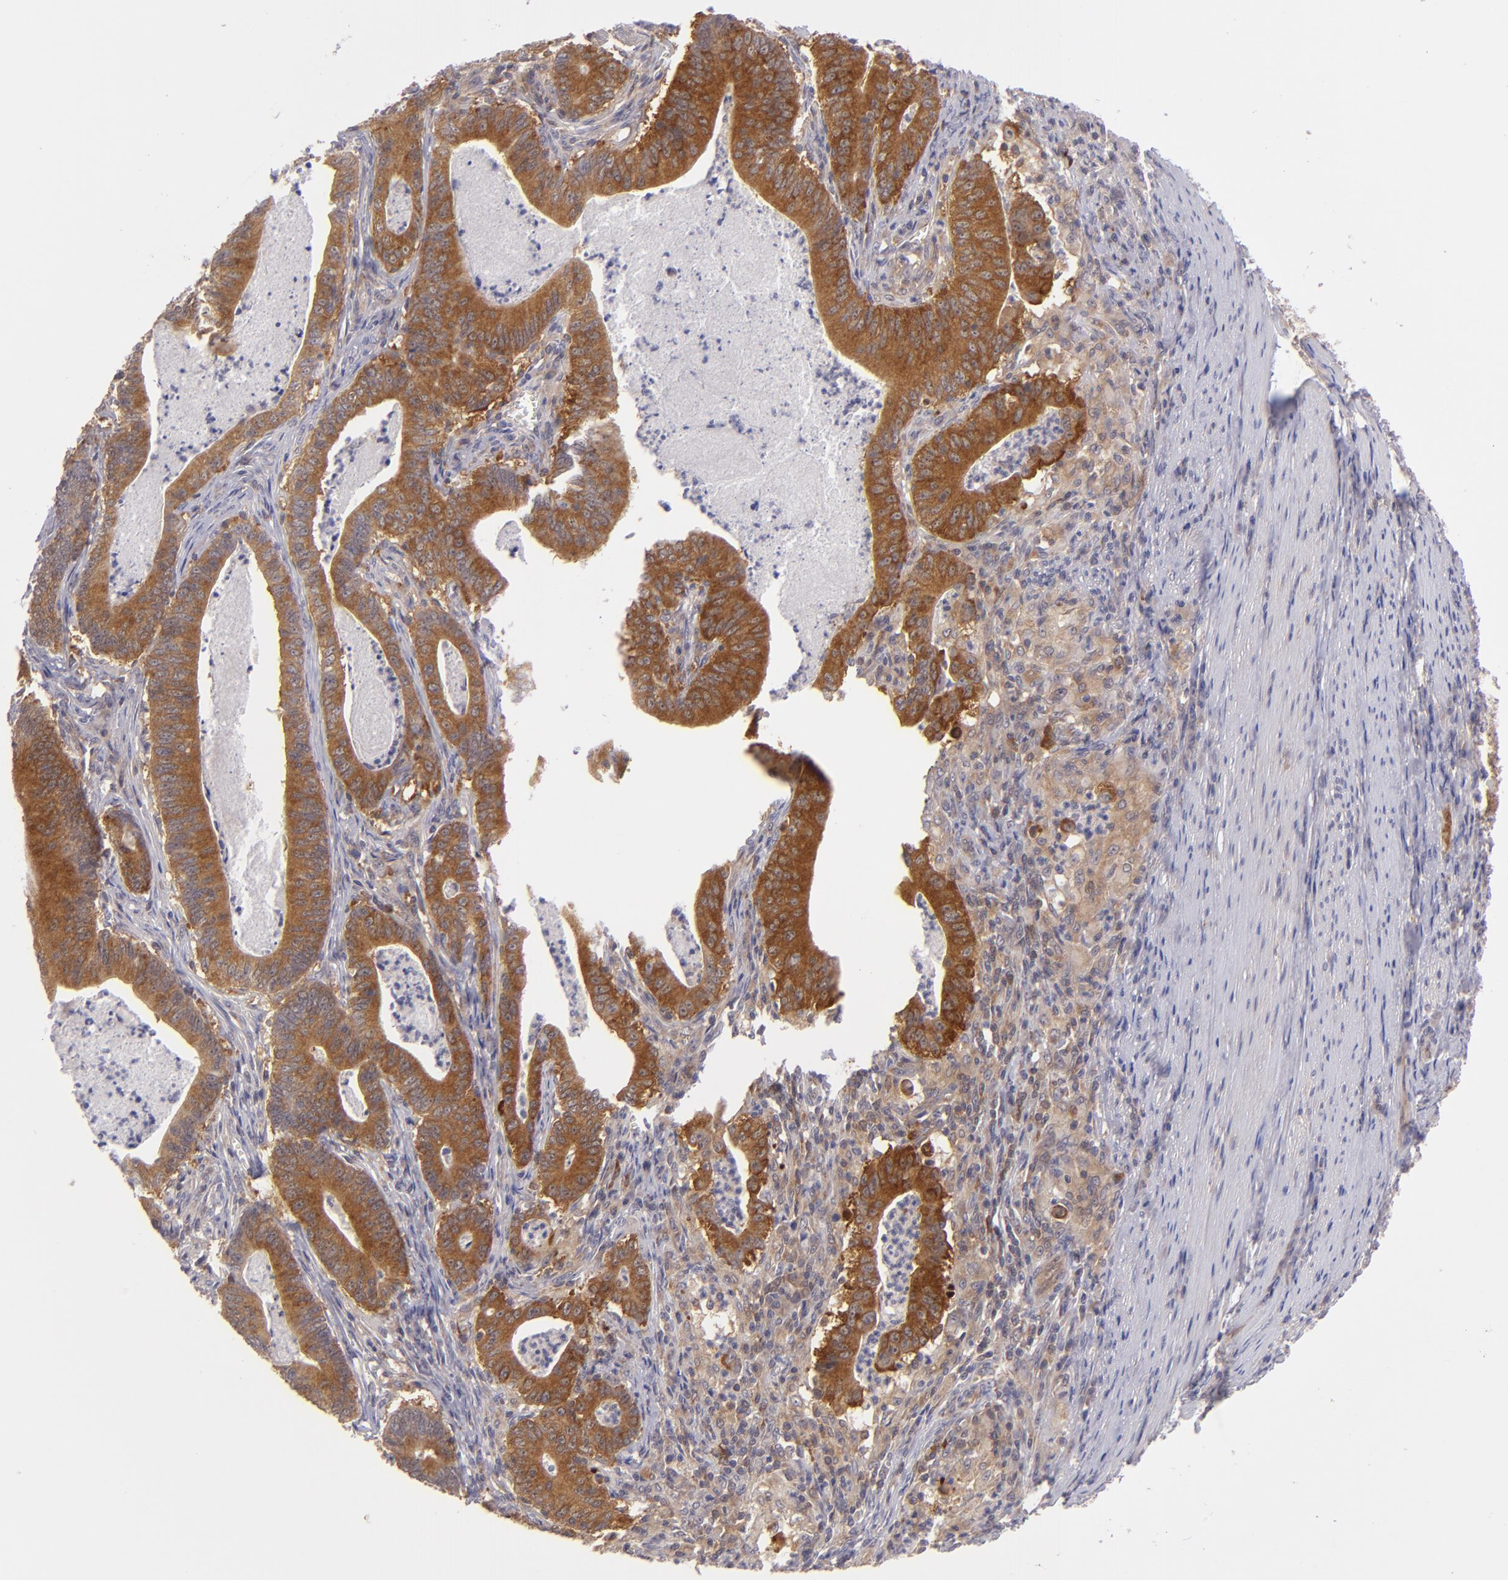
{"staining": {"intensity": "strong", "quantity": ">75%", "location": "cytoplasmic/membranous"}, "tissue": "stomach cancer", "cell_type": "Tumor cells", "image_type": "cancer", "snomed": [{"axis": "morphology", "description": "Adenocarcinoma, NOS"}, {"axis": "topography", "description": "Stomach, lower"}], "caption": "A high-resolution histopathology image shows immunohistochemistry staining of stomach cancer, which shows strong cytoplasmic/membranous staining in about >75% of tumor cells.", "gene": "PTPN13", "patient": {"sex": "female", "age": 86}}